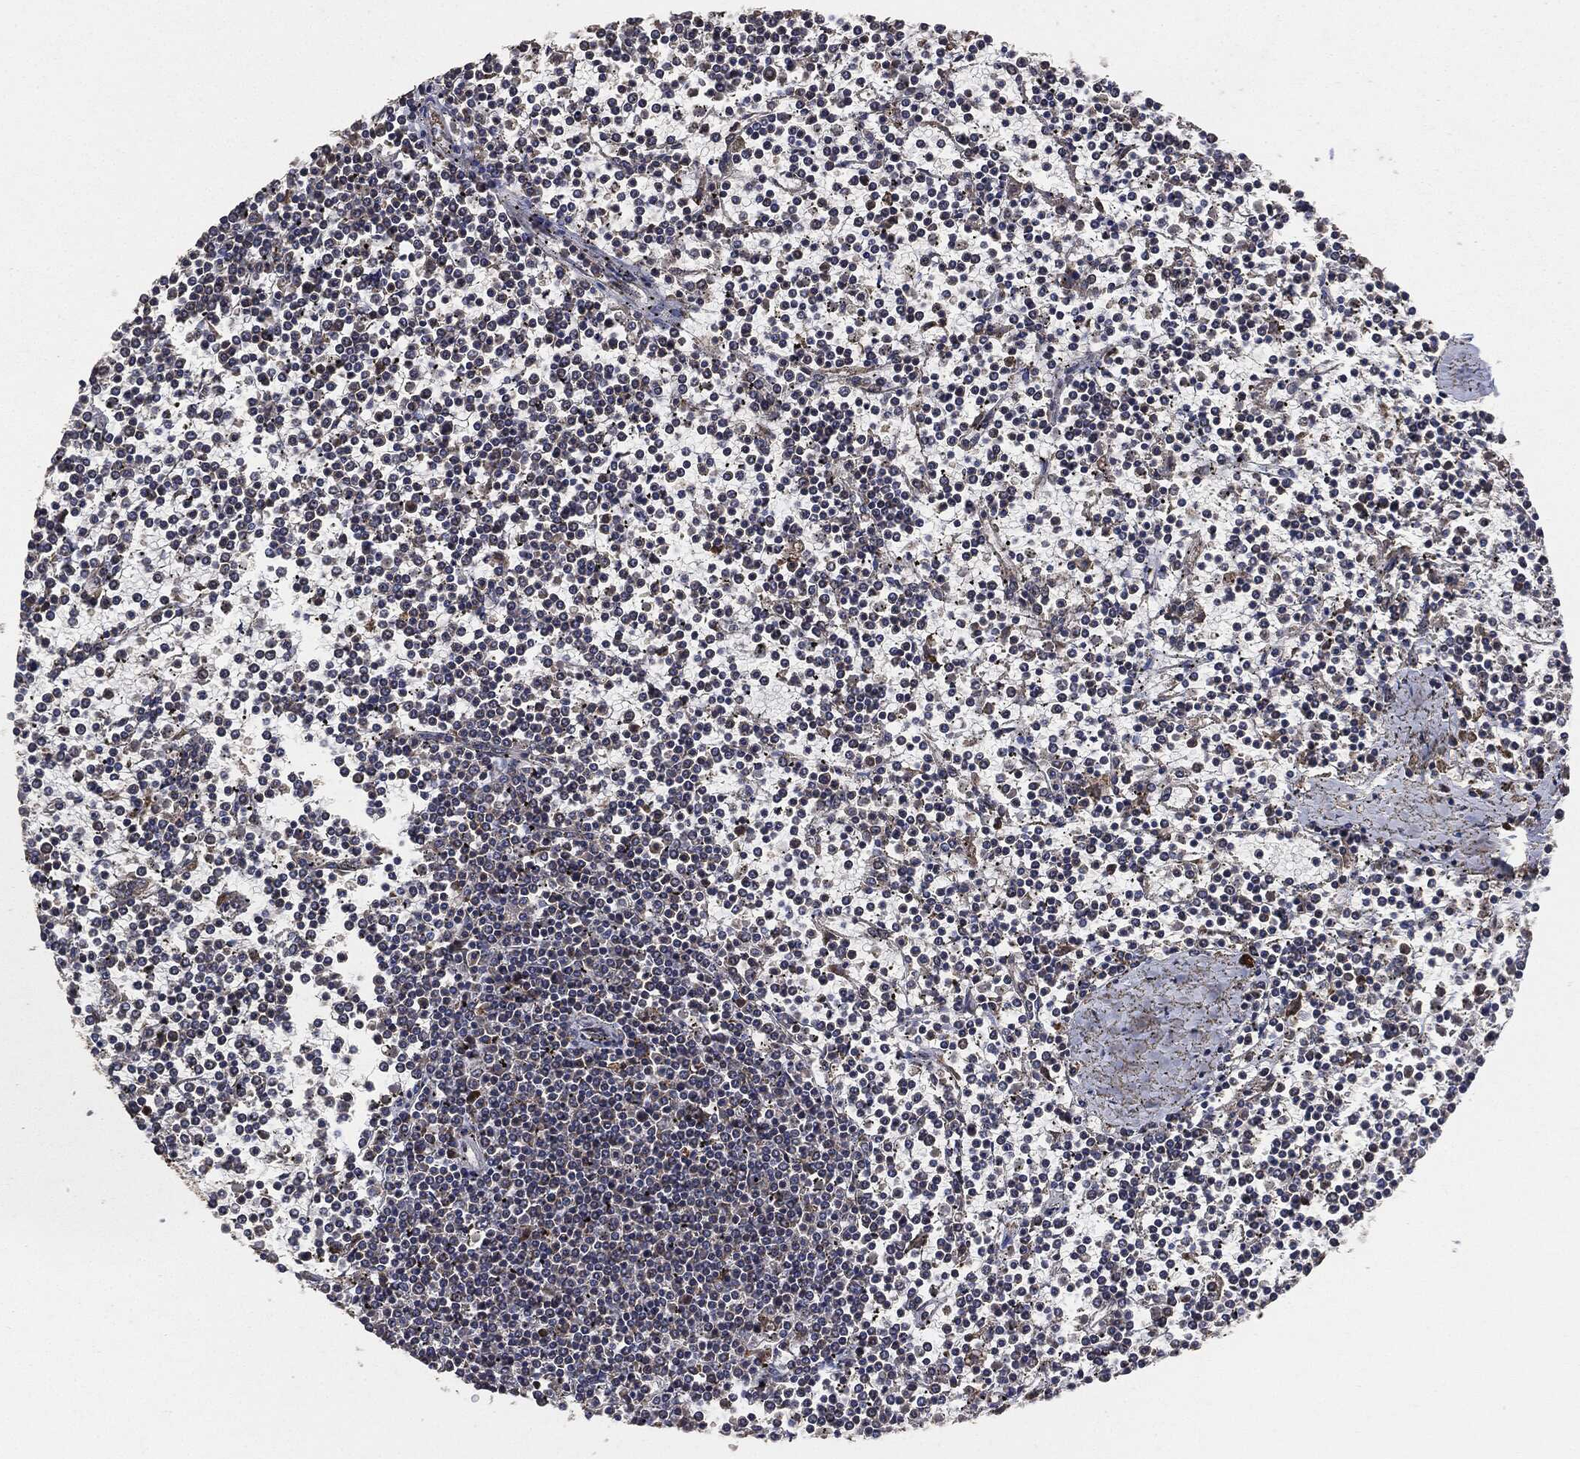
{"staining": {"intensity": "negative", "quantity": "none", "location": "none"}, "tissue": "lymphoma", "cell_type": "Tumor cells", "image_type": "cancer", "snomed": [{"axis": "morphology", "description": "Malignant lymphoma, non-Hodgkin's type, Low grade"}, {"axis": "topography", "description": "Spleen"}], "caption": "A micrograph of lymphoma stained for a protein exhibits no brown staining in tumor cells.", "gene": "STK3", "patient": {"sex": "female", "age": 19}}